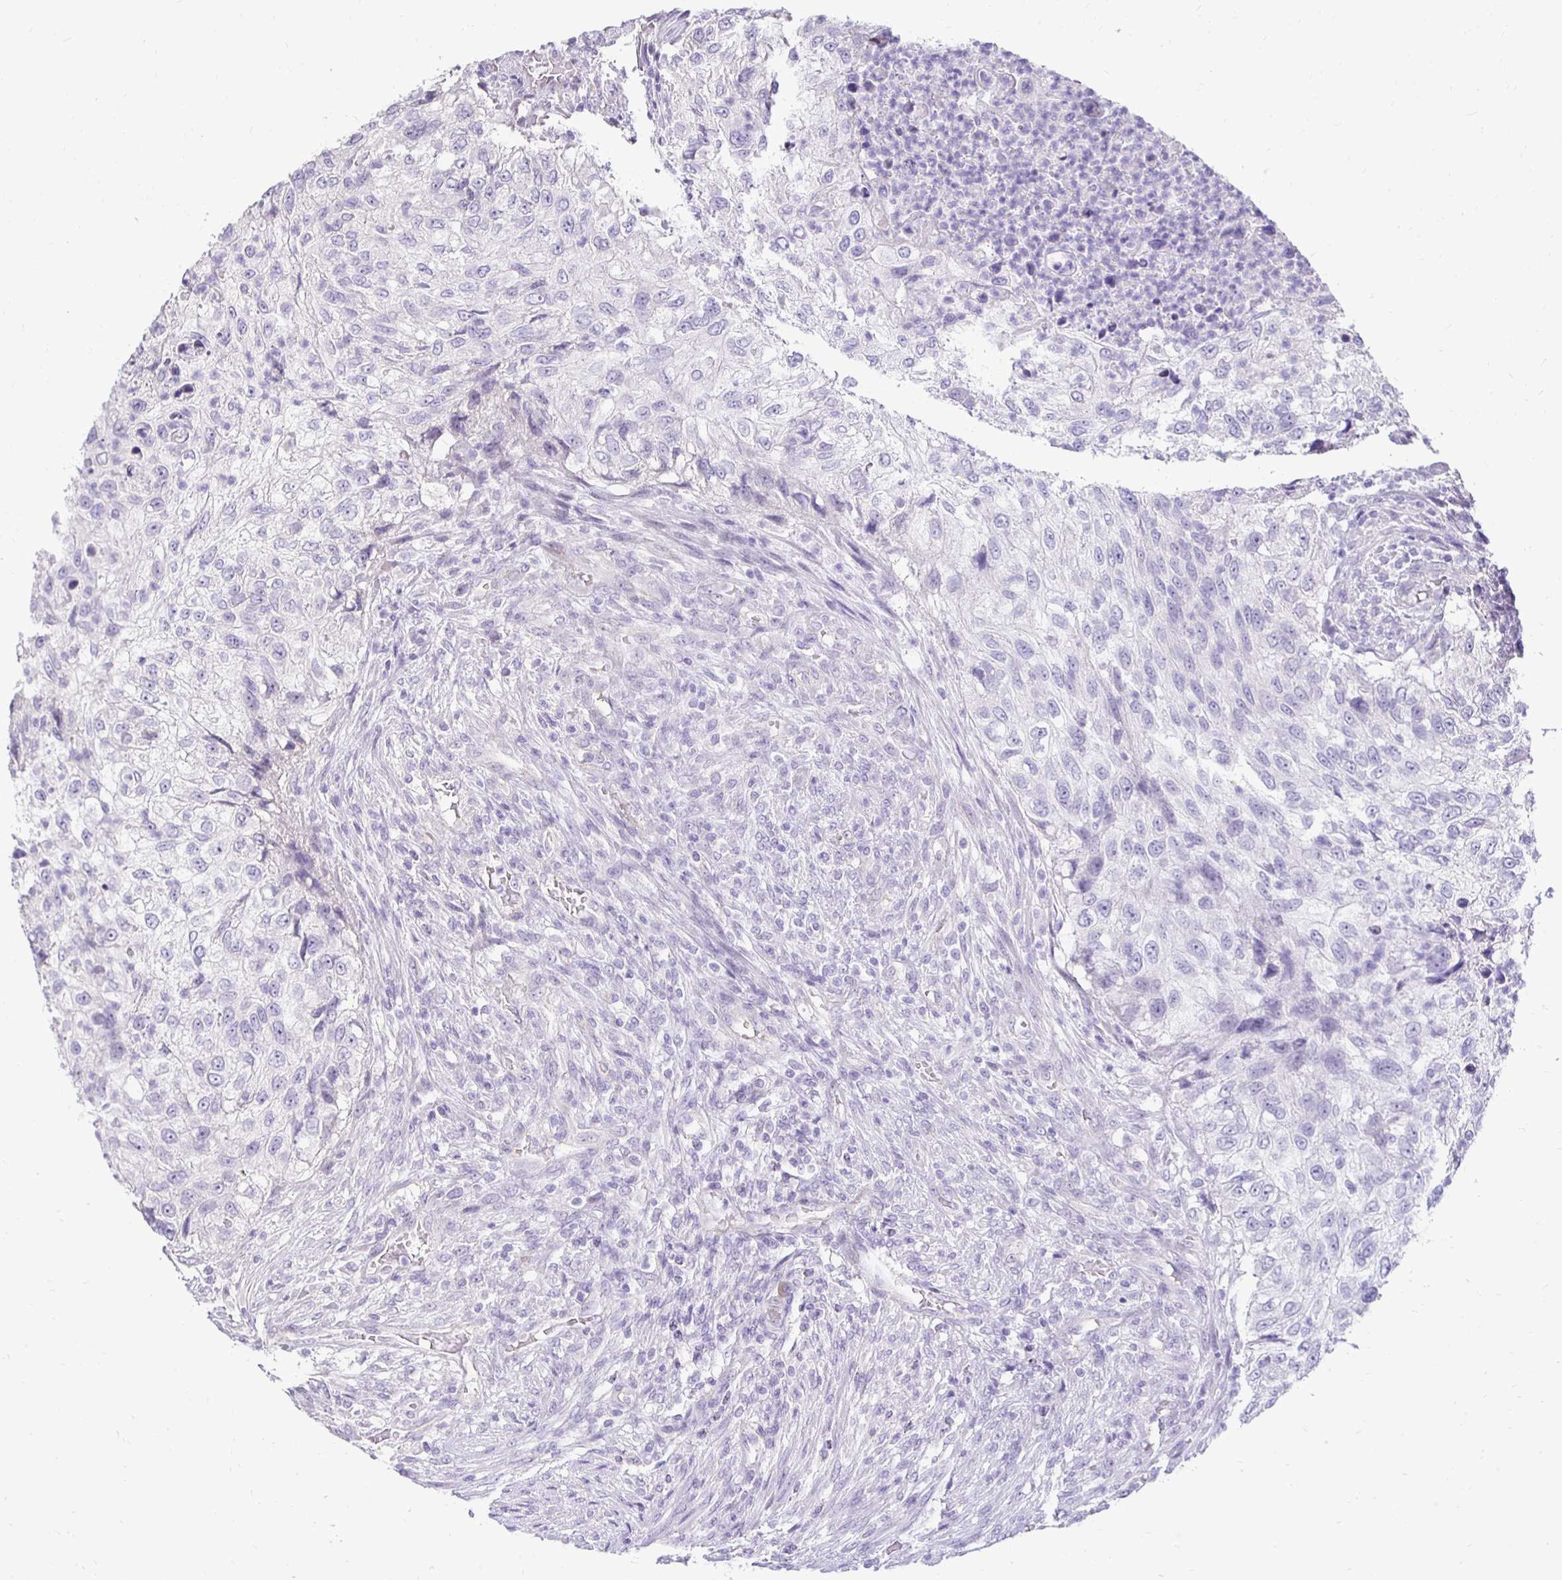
{"staining": {"intensity": "negative", "quantity": "none", "location": "none"}, "tissue": "urothelial cancer", "cell_type": "Tumor cells", "image_type": "cancer", "snomed": [{"axis": "morphology", "description": "Urothelial carcinoma, High grade"}, {"axis": "topography", "description": "Urinary bladder"}], "caption": "The immunohistochemistry histopathology image has no significant staining in tumor cells of high-grade urothelial carcinoma tissue.", "gene": "GAS2", "patient": {"sex": "female", "age": 60}}